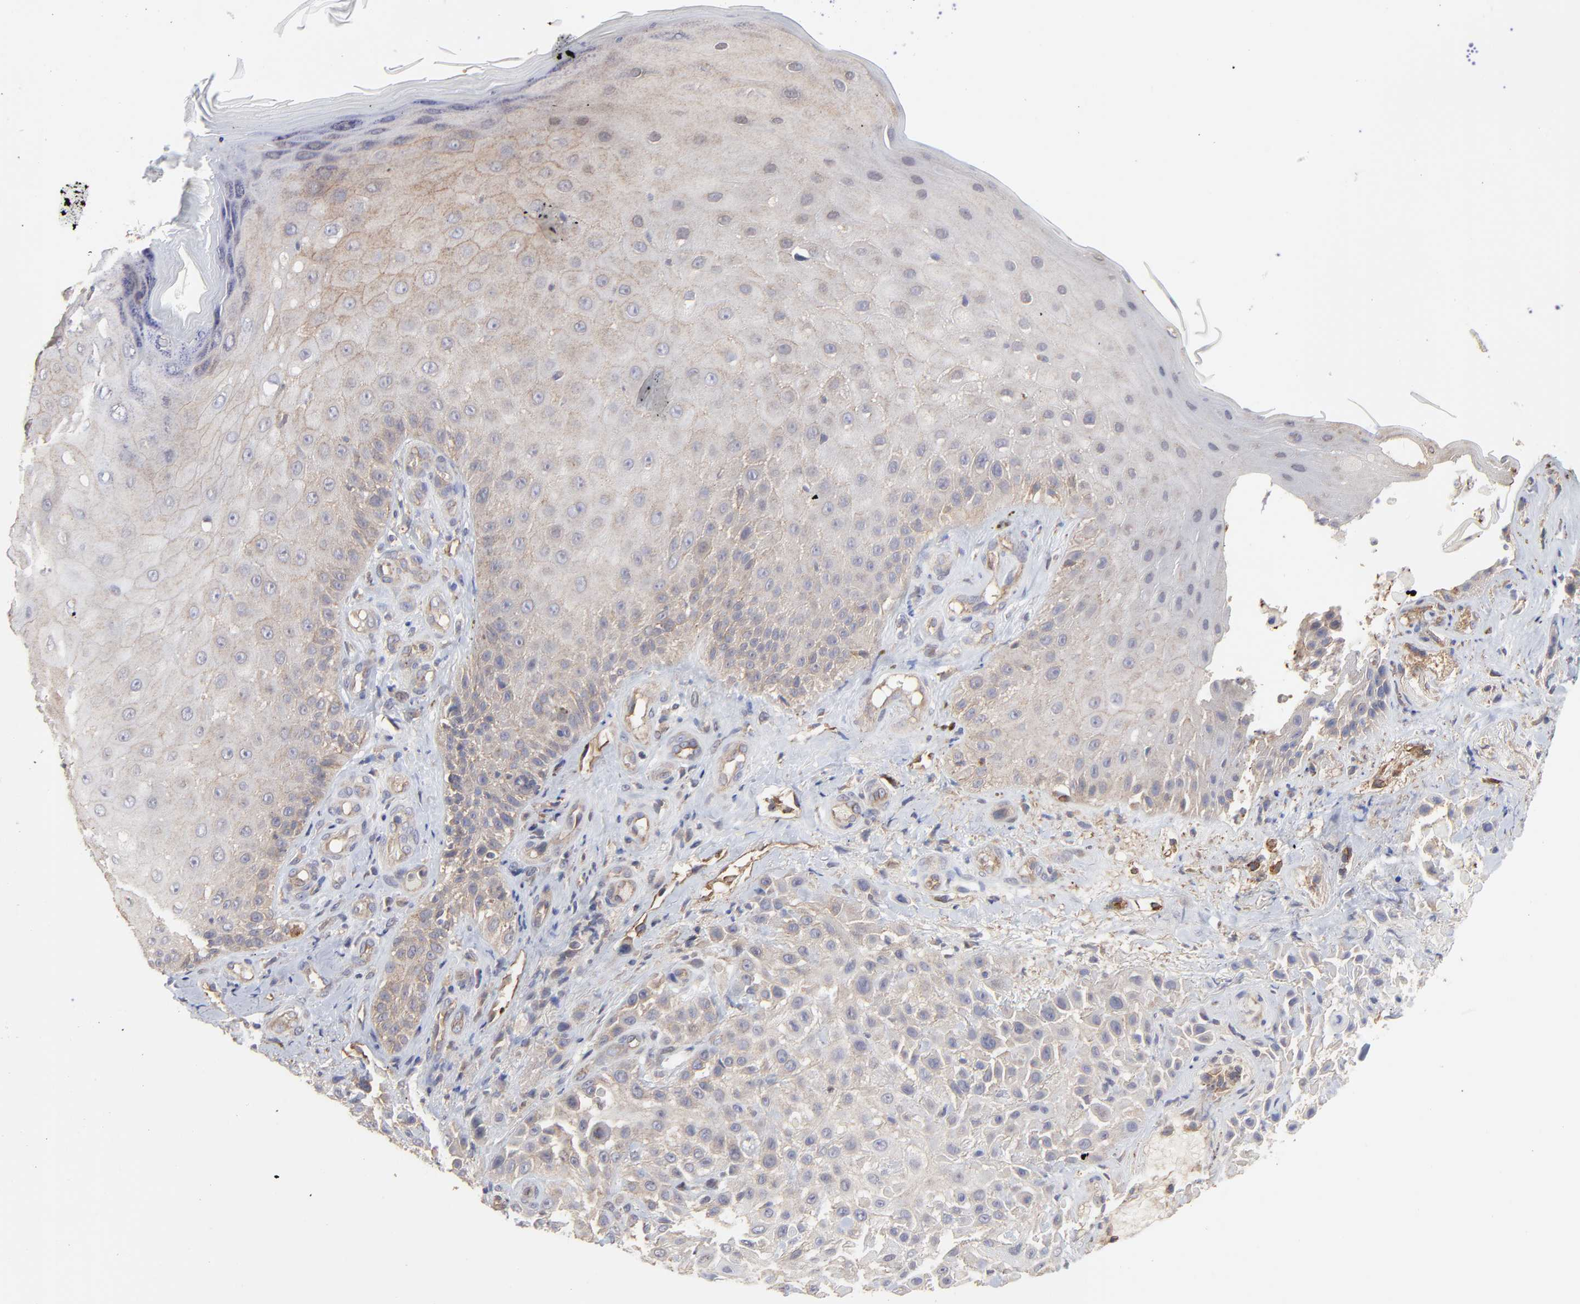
{"staining": {"intensity": "moderate", "quantity": ">75%", "location": "cytoplasmic/membranous"}, "tissue": "skin cancer", "cell_type": "Tumor cells", "image_type": "cancer", "snomed": [{"axis": "morphology", "description": "Squamous cell carcinoma, NOS"}, {"axis": "topography", "description": "Skin"}], "caption": "High-magnification brightfield microscopy of skin cancer stained with DAB (brown) and counterstained with hematoxylin (blue). tumor cells exhibit moderate cytoplasmic/membranous staining is present in approximately>75% of cells.", "gene": "ARMT1", "patient": {"sex": "female", "age": 42}}